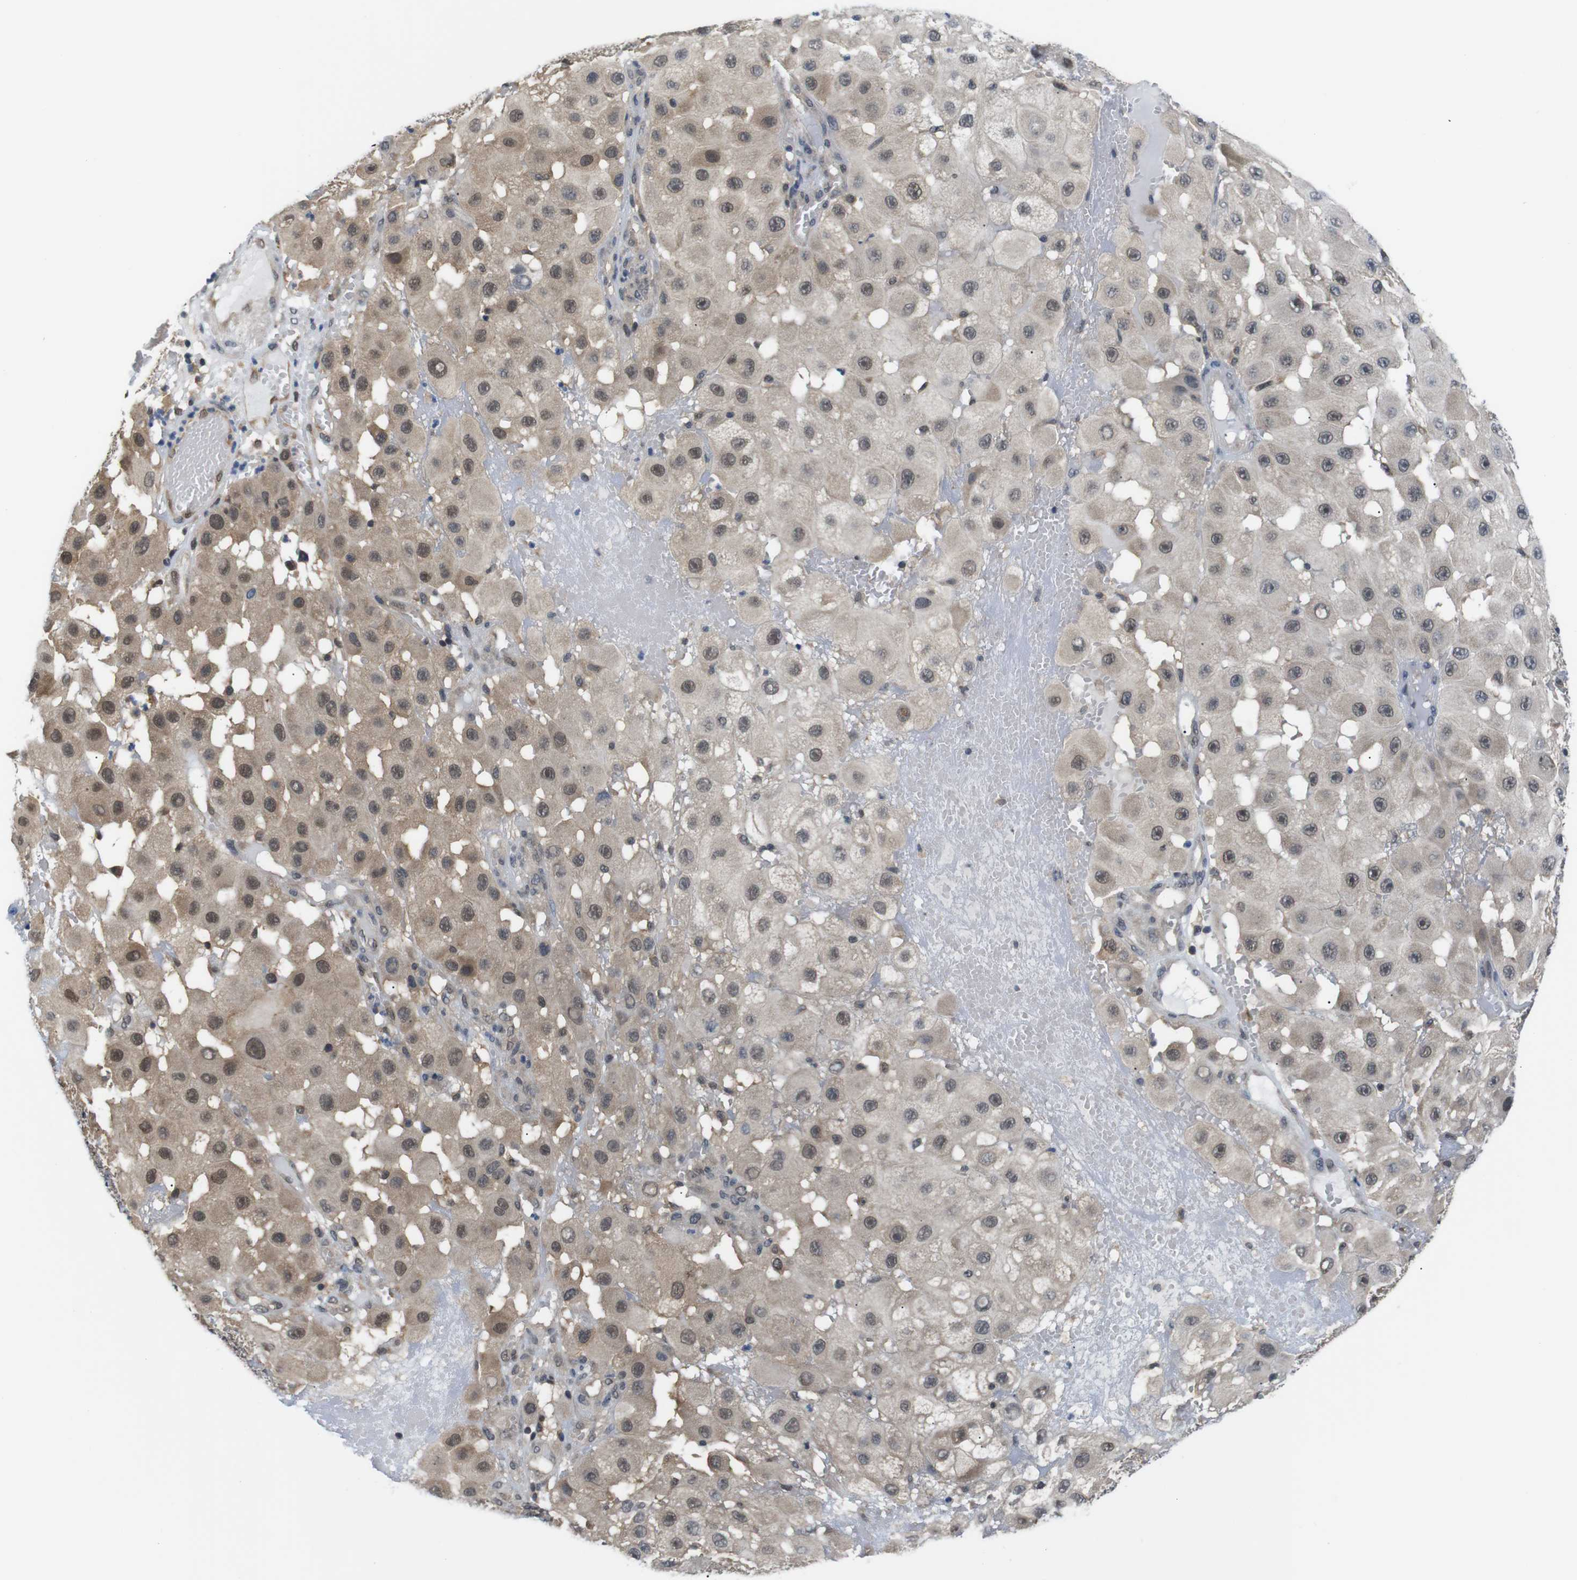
{"staining": {"intensity": "weak", "quantity": ">75%", "location": "cytoplasmic/membranous,nuclear"}, "tissue": "melanoma", "cell_type": "Tumor cells", "image_type": "cancer", "snomed": [{"axis": "morphology", "description": "Malignant melanoma, NOS"}, {"axis": "topography", "description": "Skin"}], "caption": "Immunohistochemical staining of malignant melanoma displays low levels of weak cytoplasmic/membranous and nuclear protein expression in approximately >75% of tumor cells.", "gene": "UBXN1", "patient": {"sex": "female", "age": 81}}